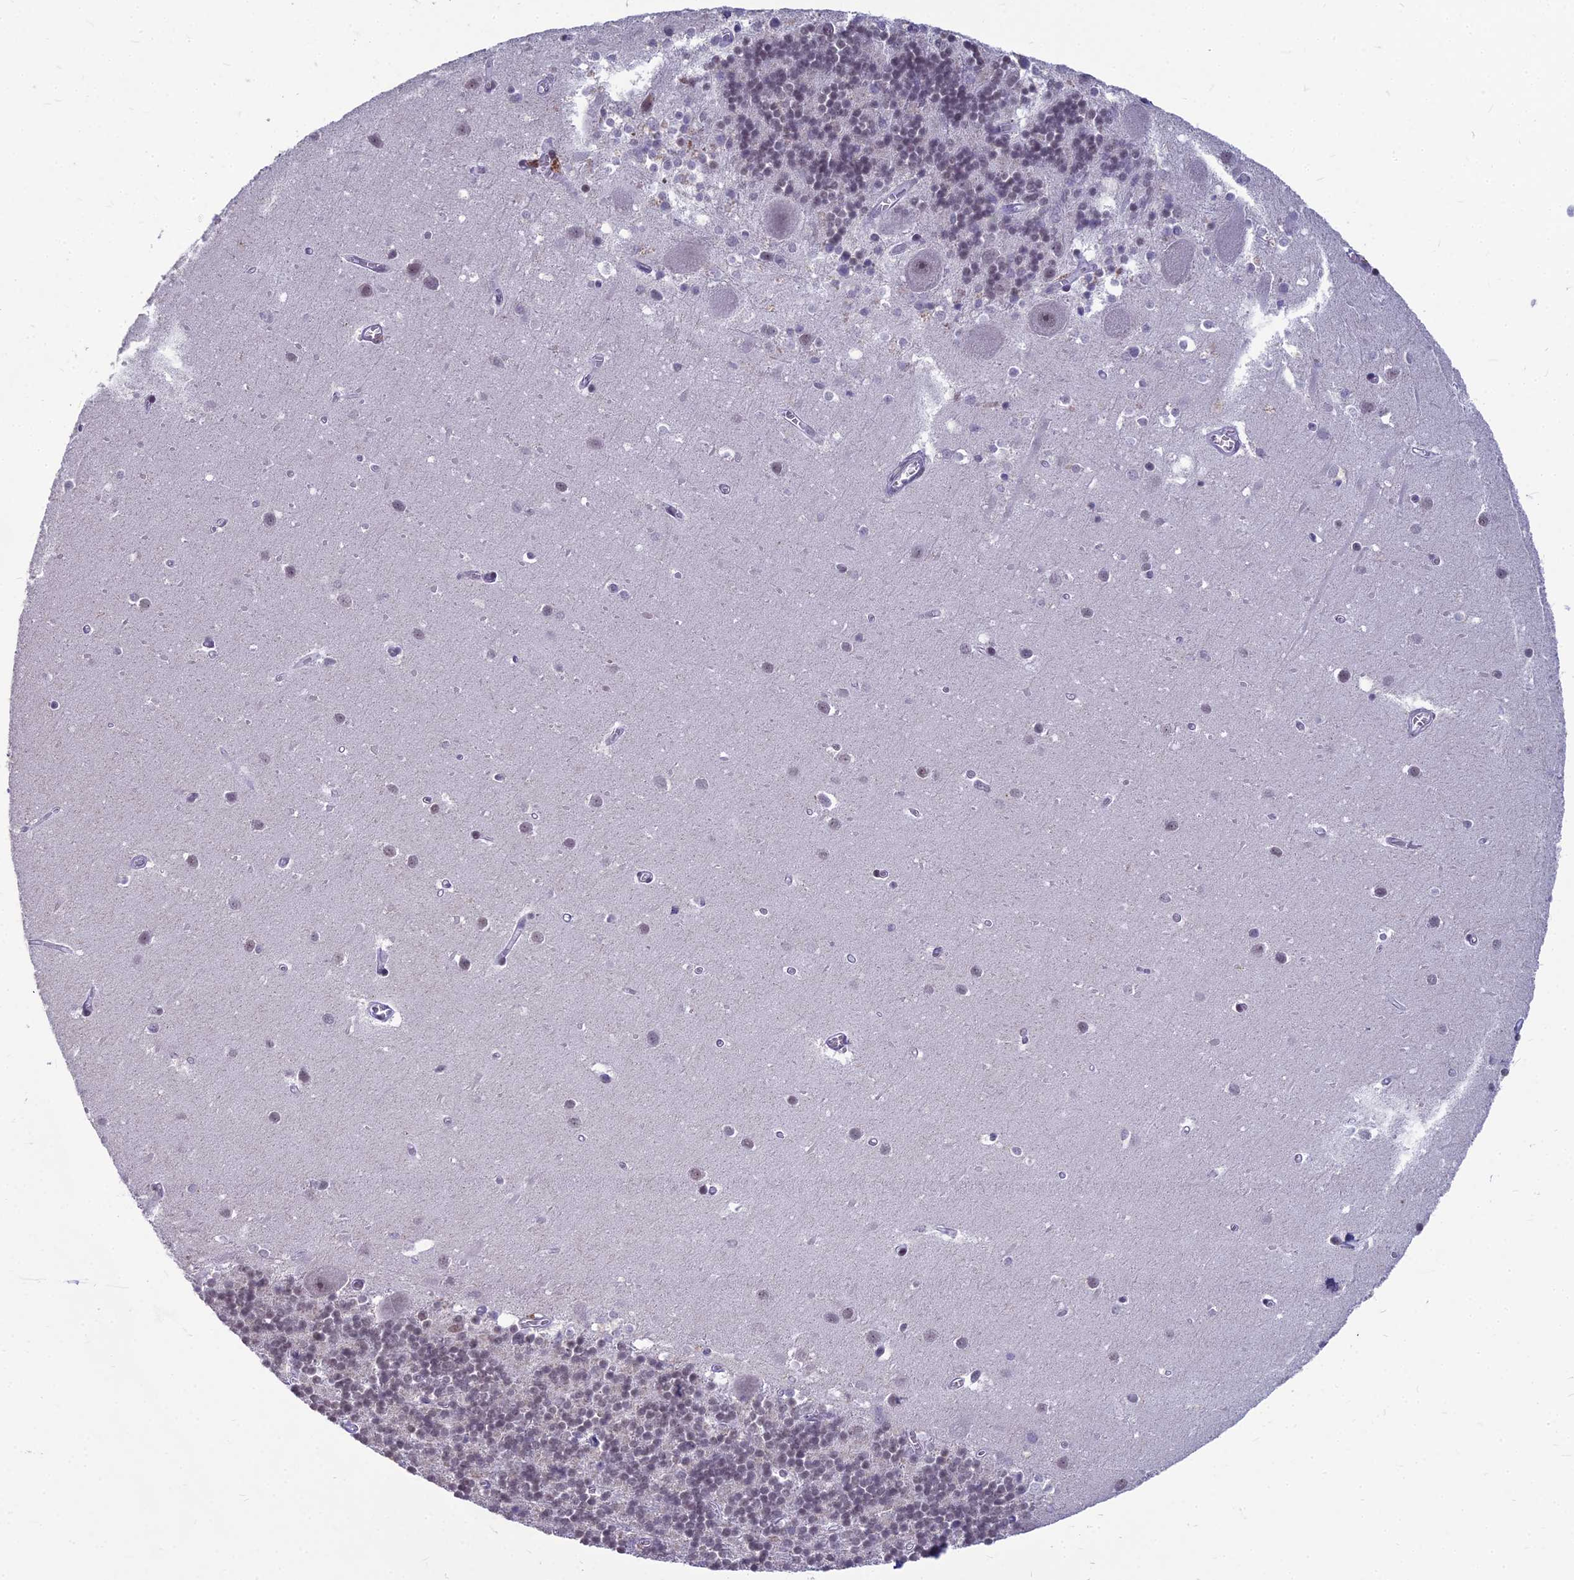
{"staining": {"intensity": "weak", "quantity": "<25%", "location": "nuclear"}, "tissue": "cerebellum", "cell_type": "Cells in granular layer", "image_type": "normal", "snomed": [{"axis": "morphology", "description": "Normal tissue, NOS"}, {"axis": "topography", "description": "Cerebellum"}], "caption": "Immunohistochemistry (IHC) image of unremarkable cerebellum: cerebellum stained with DAB (3,3'-diaminobenzidine) displays no significant protein expression in cells in granular layer. The staining was performed using DAB (3,3'-diaminobenzidine) to visualize the protein expression in brown, while the nuclei were stained in blue with hematoxylin (Magnification: 20x).", "gene": "KAT7", "patient": {"sex": "male", "age": 54}}